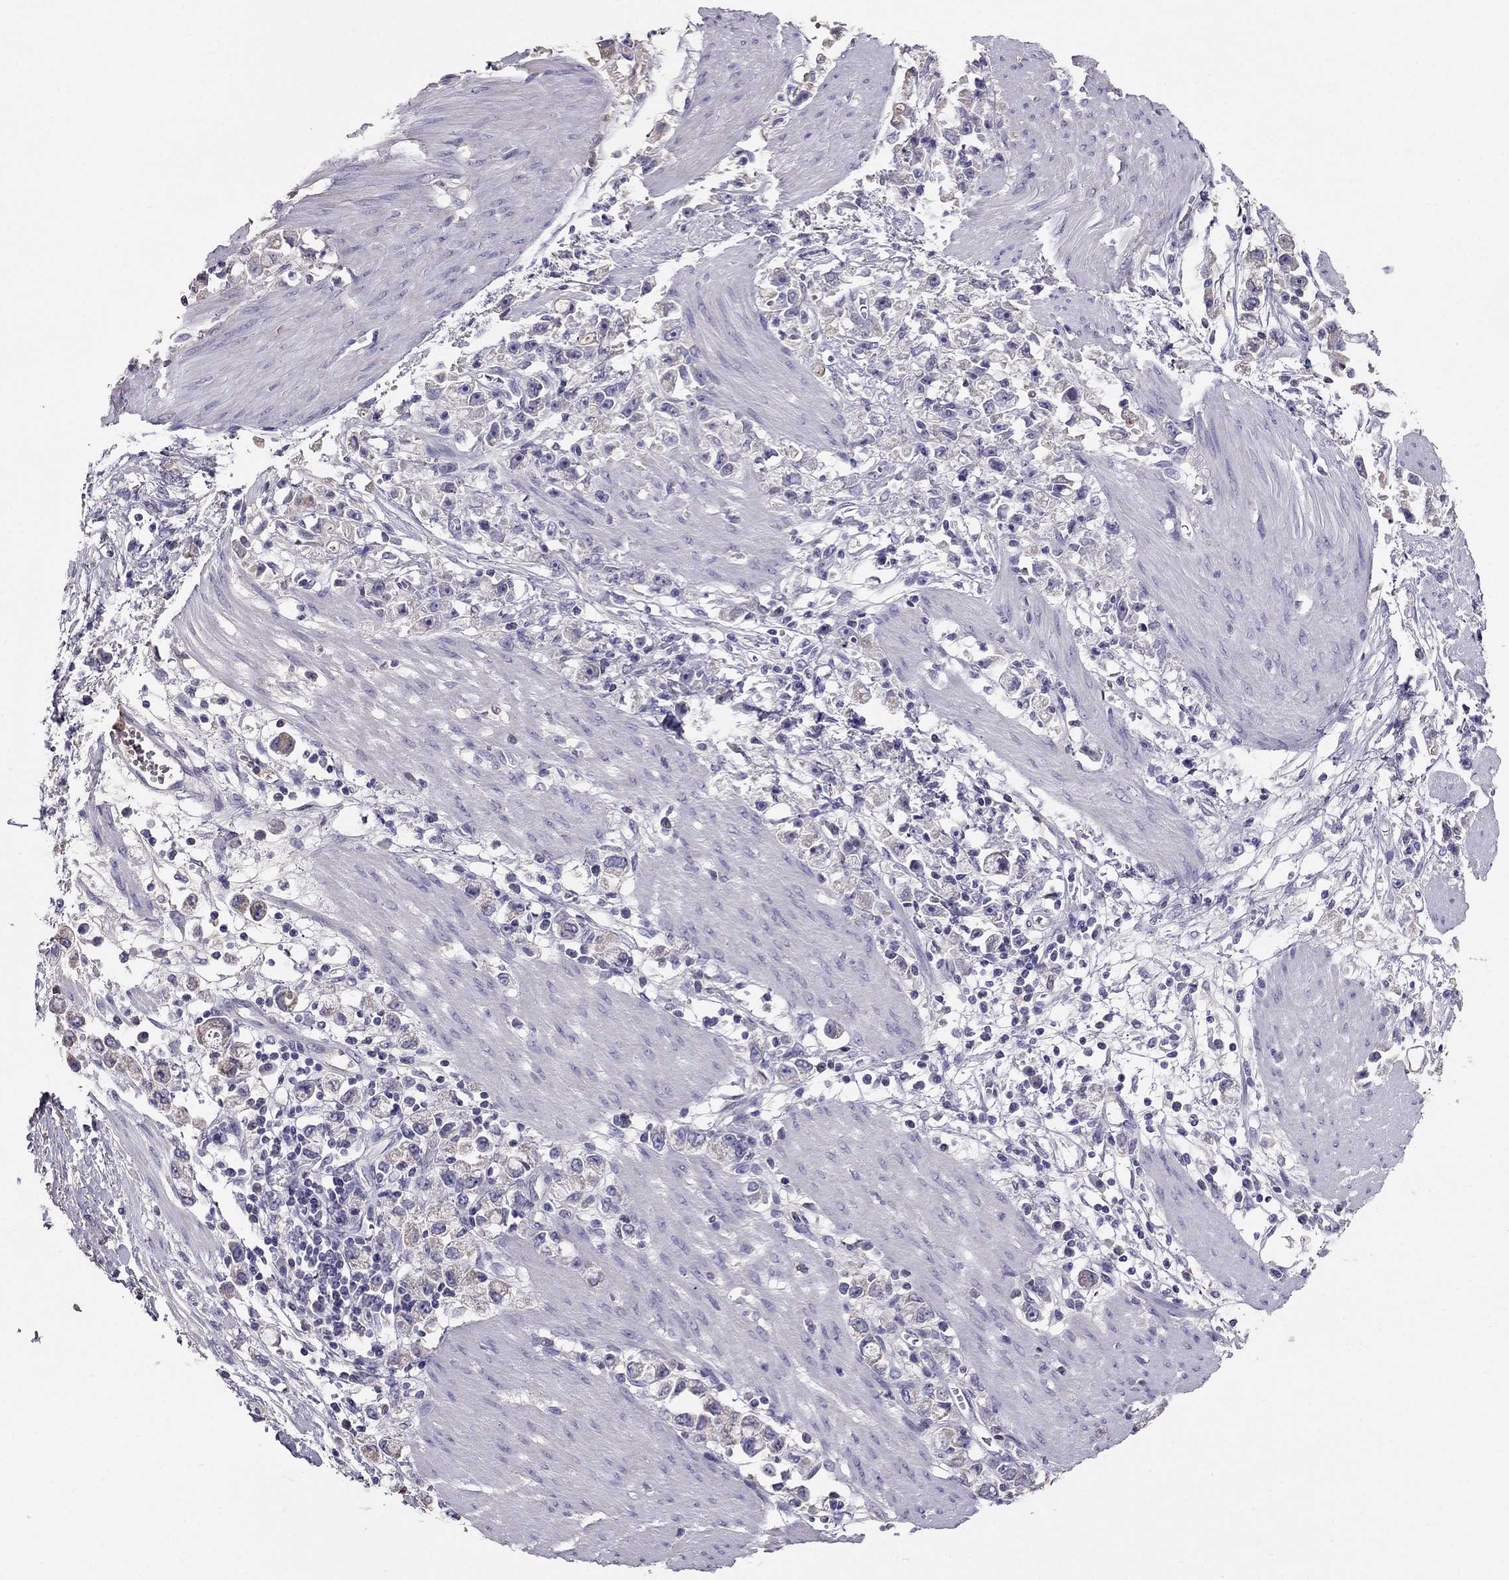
{"staining": {"intensity": "negative", "quantity": "none", "location": "none"}, "tissue": "stomach cancer", "cell_type": "Tumor cells", "image_type": "cancer", "snomed": [{"axis": "morphology", "description": "Adenocarcinoma, NOS"}, {"axis": "topography", "description": "Stomach"}], "caption": "Stomach cancer (adenocarcinoma) was stained to show a protein in brown. There is no significant positivity in tumor cells. (Immunohistochemistry (ihc), brightfield microscopy, high magnification).", "gene": "TBC1D21", "patient": {"sex": "female", "age": 59}}